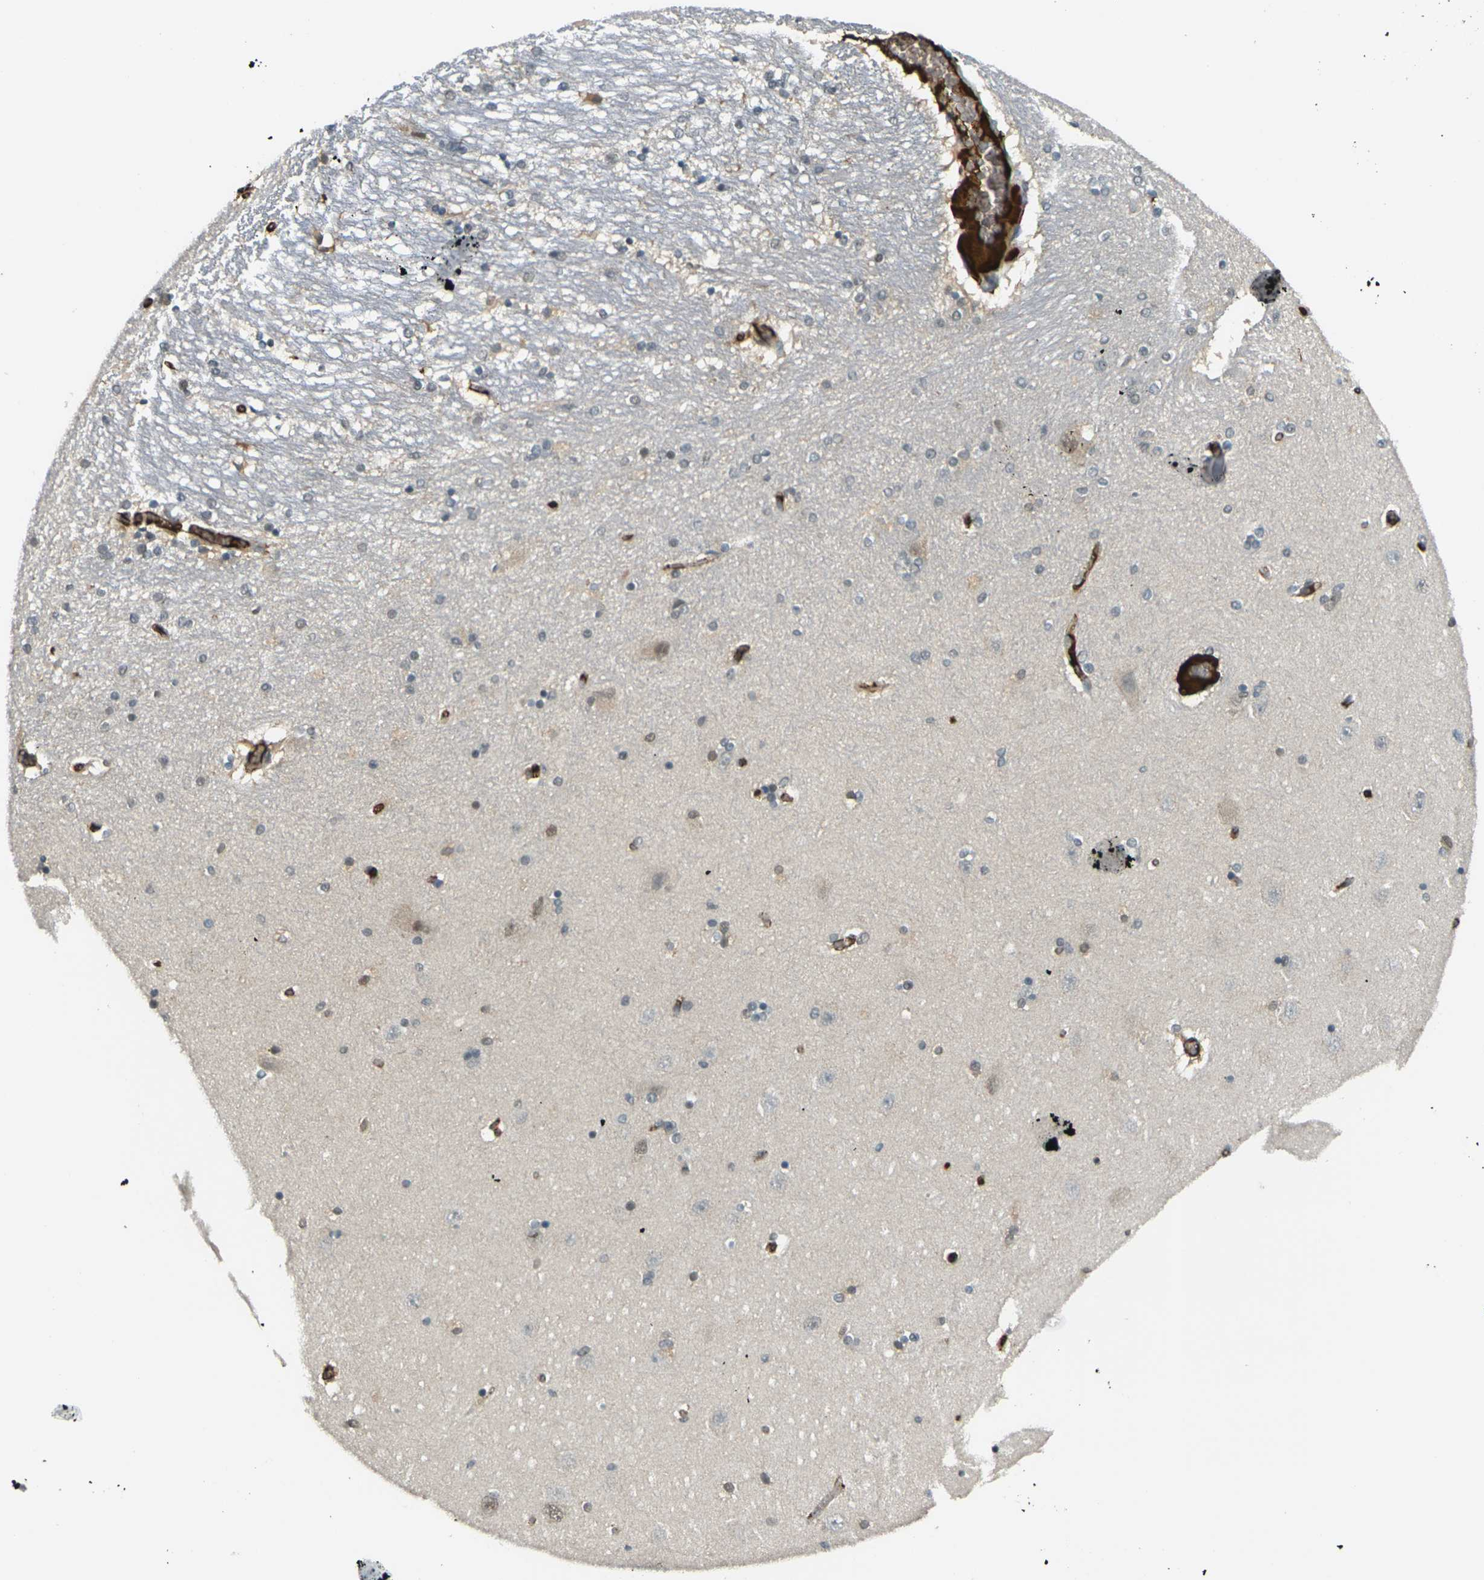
{"staining": {"intensity": "weak", "quantity": "<25%", "location": "cytoplasmic/membranous,nuclear"}, "tissue": "hippocampus", "cell_type": "Glial cells", "image_type": "normal", "snomed": [{"axis": "morphology", "description": "Normal tissue, NOS"}, {"axis": "topography", "description": "Hippocampus"}], "caption": "Immunohistochemistry (IHC) histopathology image of unremarkable hippocampus: human hippocampus stained with DAB exhibits no significant protein staining in glial cells.", "gene": "CYP1B1", "patient": {"sex": "female", "age": 54}}